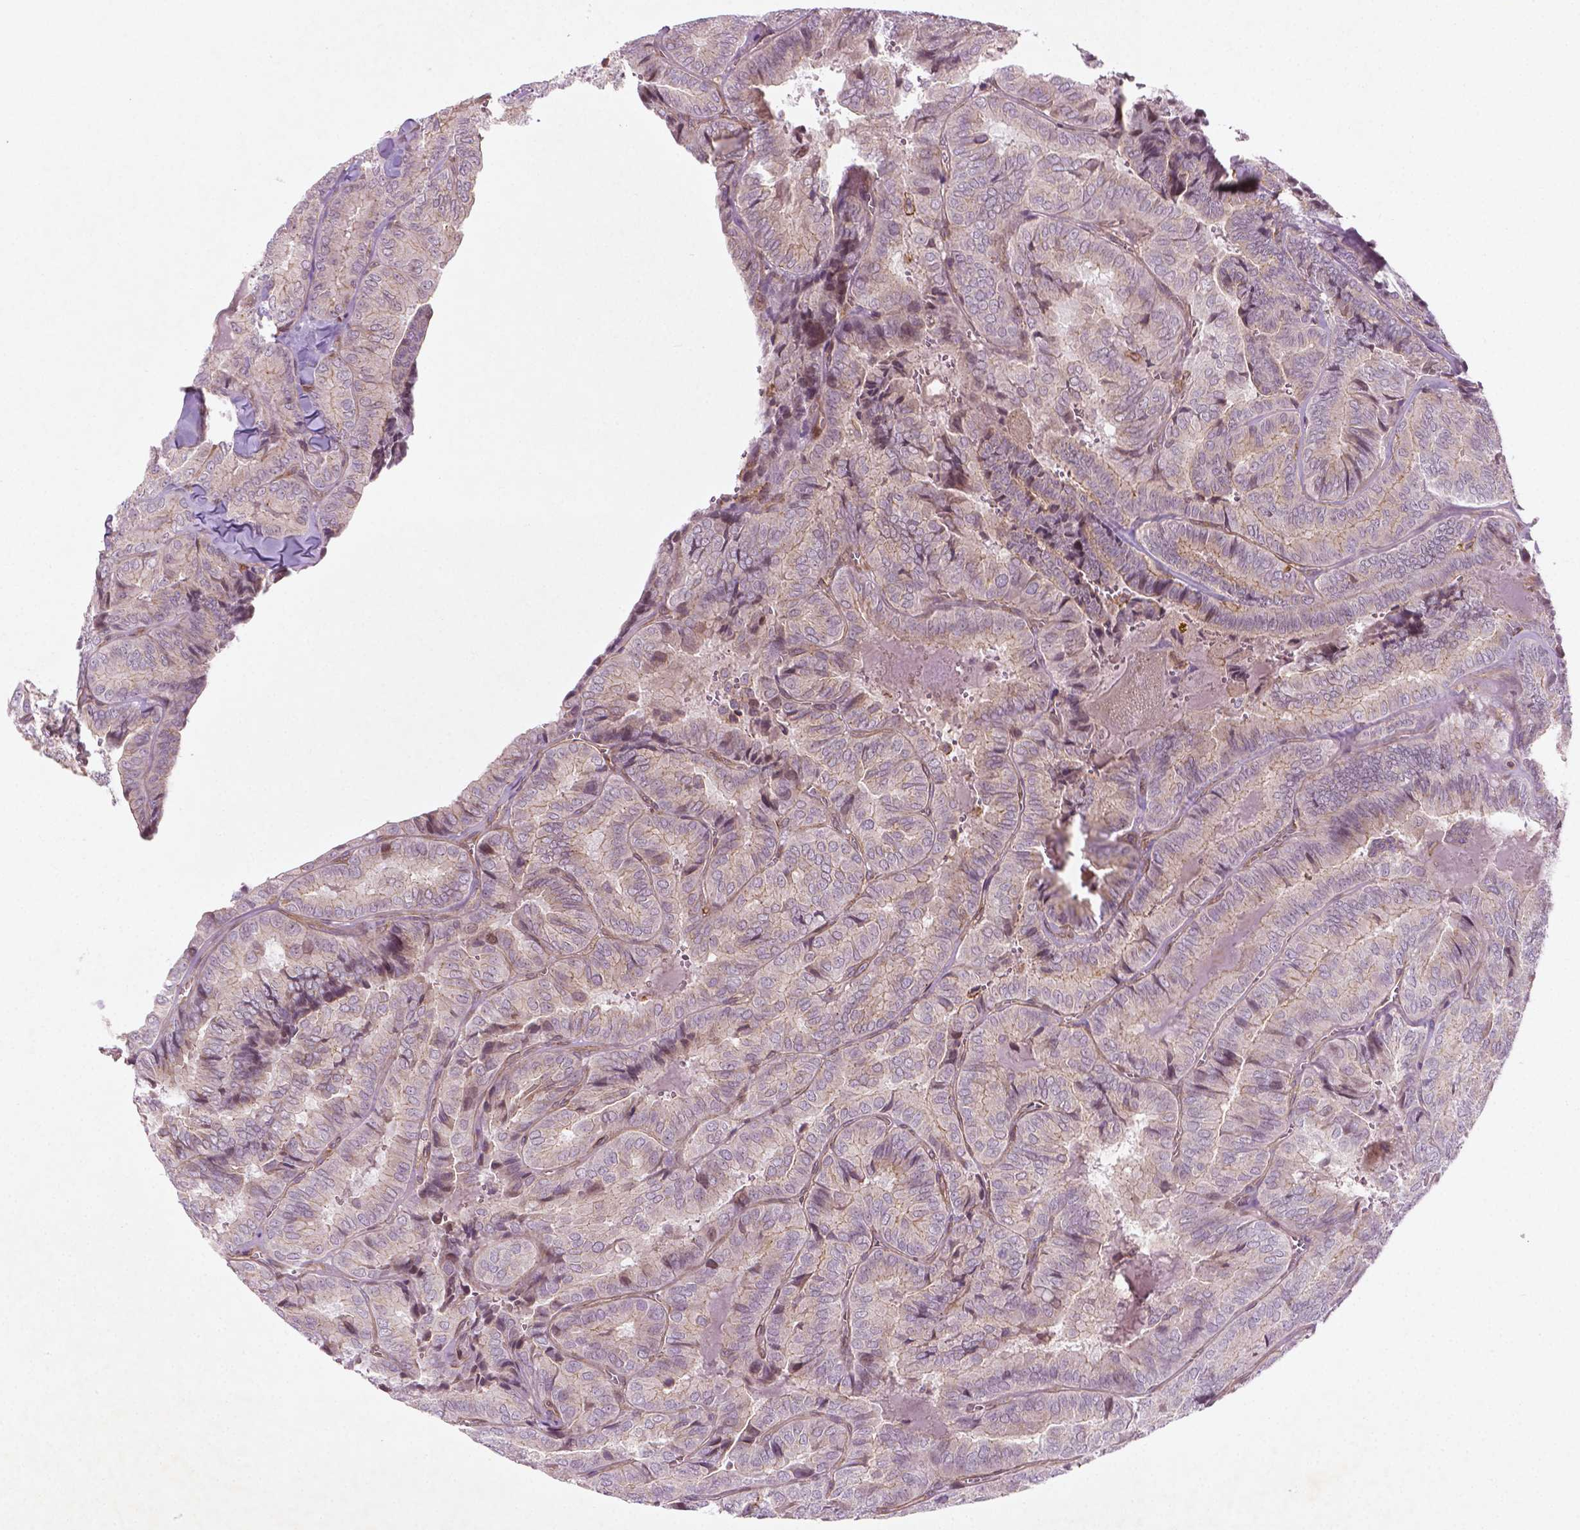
{"staining": {"intensity": "weak", "quantity": "<25%", "location": "cytoplasmic/membranous"}, "tissue": "thyroid cancer", "cell_type": "Tumor cells", "image_type": "cancer", "snomed": [{"axis": "morphology", "description": "Papillary adenocarcinoma, NOS"}, {"axis": "topography", "description": "Thyroid gland"}], "caption": "Immunohistochemistry (IHC) micrograph of papillary adenocarcinoma (thyroid) stained for a protein (brown), which demonstrates no expression in tumor cells. Nuclei are stained in blue.", "gene": "TCHP", "patient": {"sex": "female", "age": 75}}